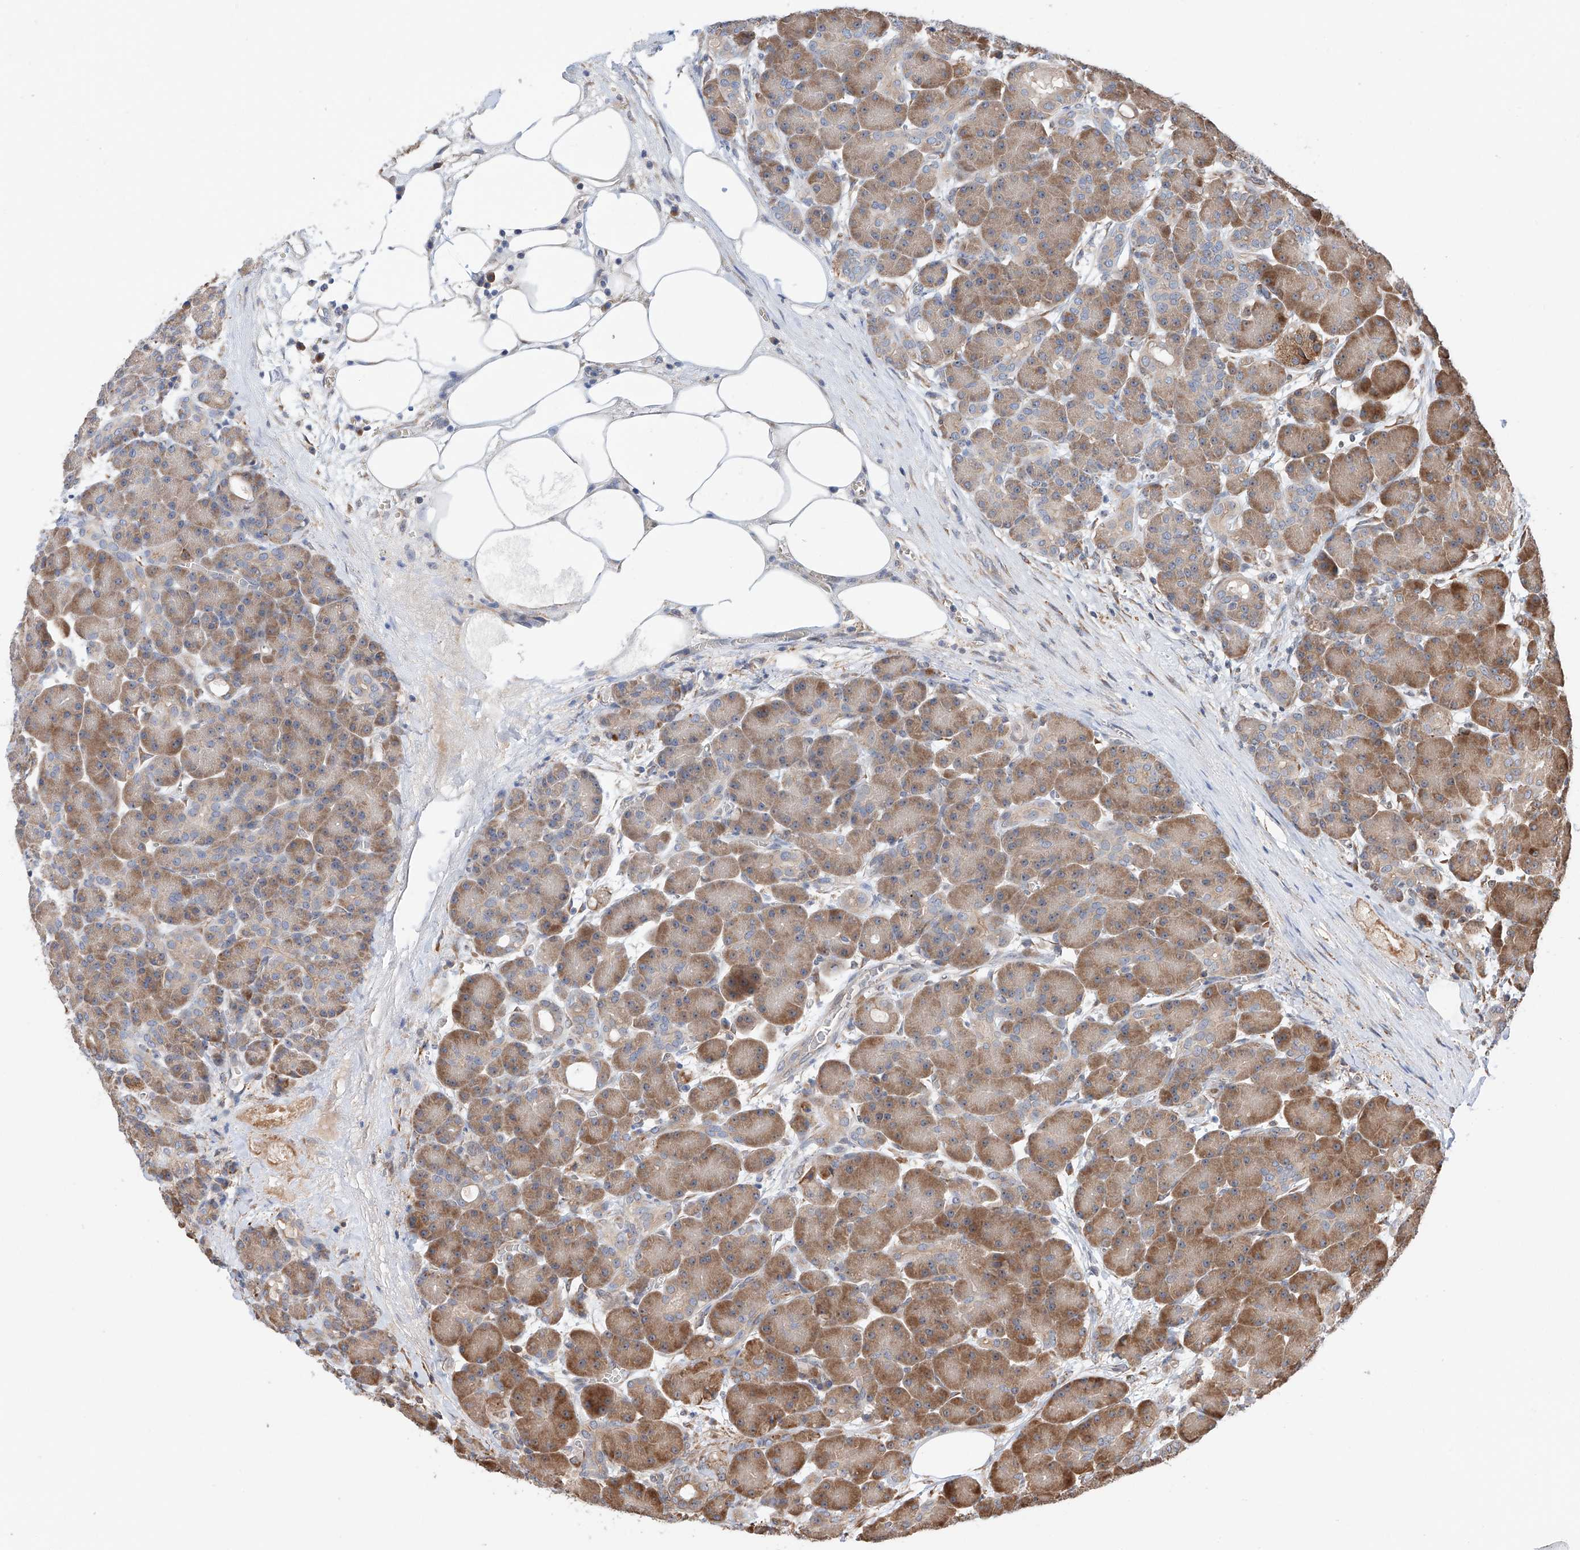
{"staining": {"intensity": "moderate", "quantity": "25%-75%", "location": "cytoplasmic/membranous"}, "tissue": "pancreas", "cell_type": "Exocrine glandular cells", "image_type": "normal", "snomed": [{"axis": "morphology", "description": "Normal tissue, NOS"}, {"axis": "topography", "description": "Pancreas"}], "caption": "Exocrine glandular cells demonstrate moderate cytoplasmic/membranous expression in approximately 25%-75% of cells in benign pancreas.", "gene": "DNAH8", "patient": {"sex": "male", "age": 63}}